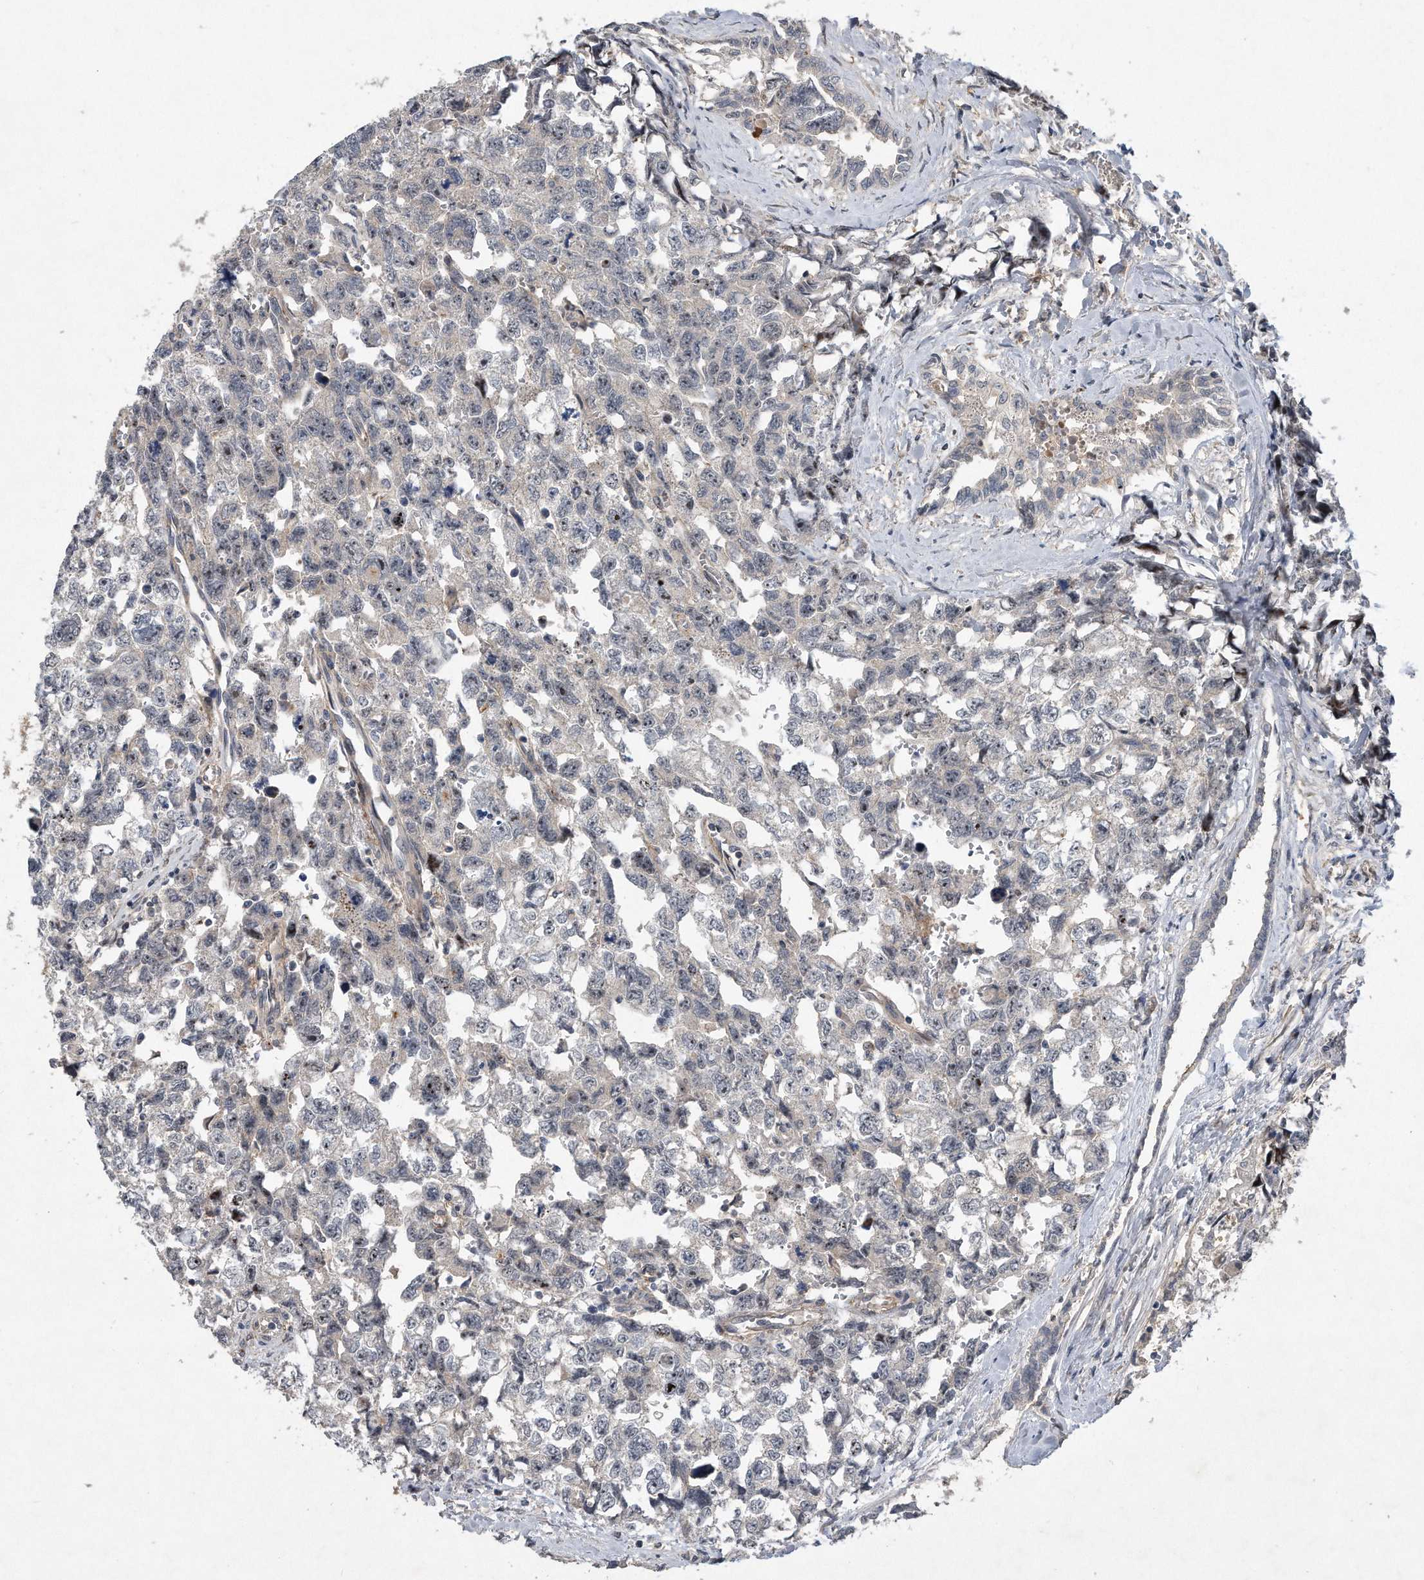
{"staining": {"intensity": "weak", "quantity": "<25%", "location": "nuclear"}, "tissue": "testis cancer", "cell_type": "Tumor cells", "image_type": "cancer", "snomed": [{"axis": "morphology", "description": "Carcinoma, Embryonal, NOS"}, {"axis": "topography", "description": "Testis"}], "caption": "High magnification brightfield microscopy of testis cancer stained with DAB (3,3'-diaminobenzidine) (brown) and counterstained with hematoxylin (blue): tumor cells show no significant expression. (DAB (3,3'-diaminobenzidine) IHC with hematoxylin counter stain).", "gene": "PGBD2", "patient": {"sex": "male", "age": 31}}